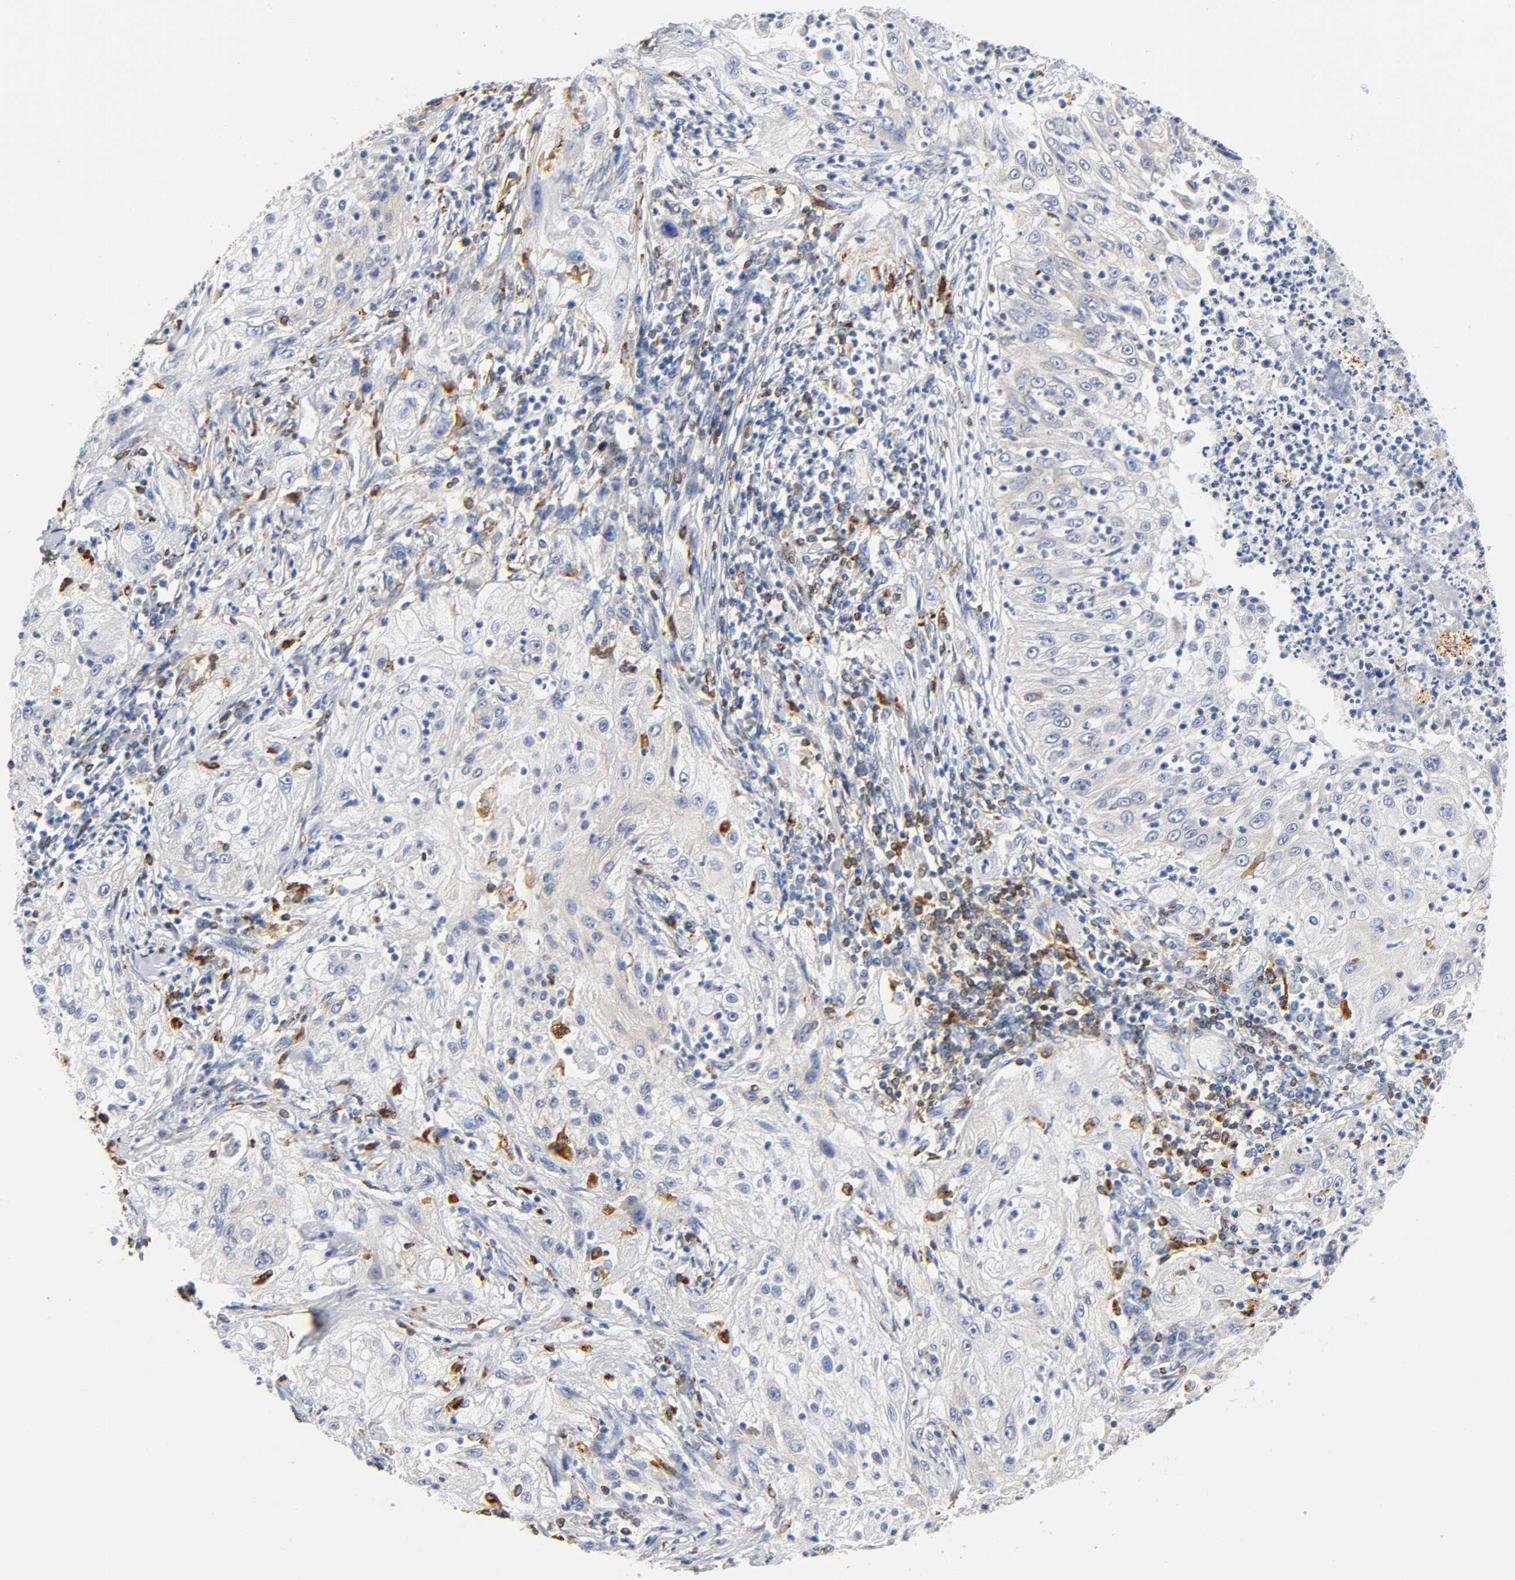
{"staining": {"intensity": "negative", "quantity": "none", "location": "none"}, "tissue": "lung cancer", "cell_type": "Tumor cells", "image_type": "cancer", "snomed": [{"axis": "morphology", "description": "Inflammation, NOS"}, {"axis": "morphology", "description": "Squamous cell carcinoma, NOS"}, {"axis": "topography", "description": "Lymph node"}, {"axis": "topography", "description": "Soft tissue"}, {"axis": "topography", "description": "Lung"}], "caption": "High power microscopy image of an immunohistochemistry image of lung cancer (squamous cell carcinoma), revealing no significant staining in tumor cells.", "gene": "UCKL1", "patient": {"sex": "male", "age": 66}}